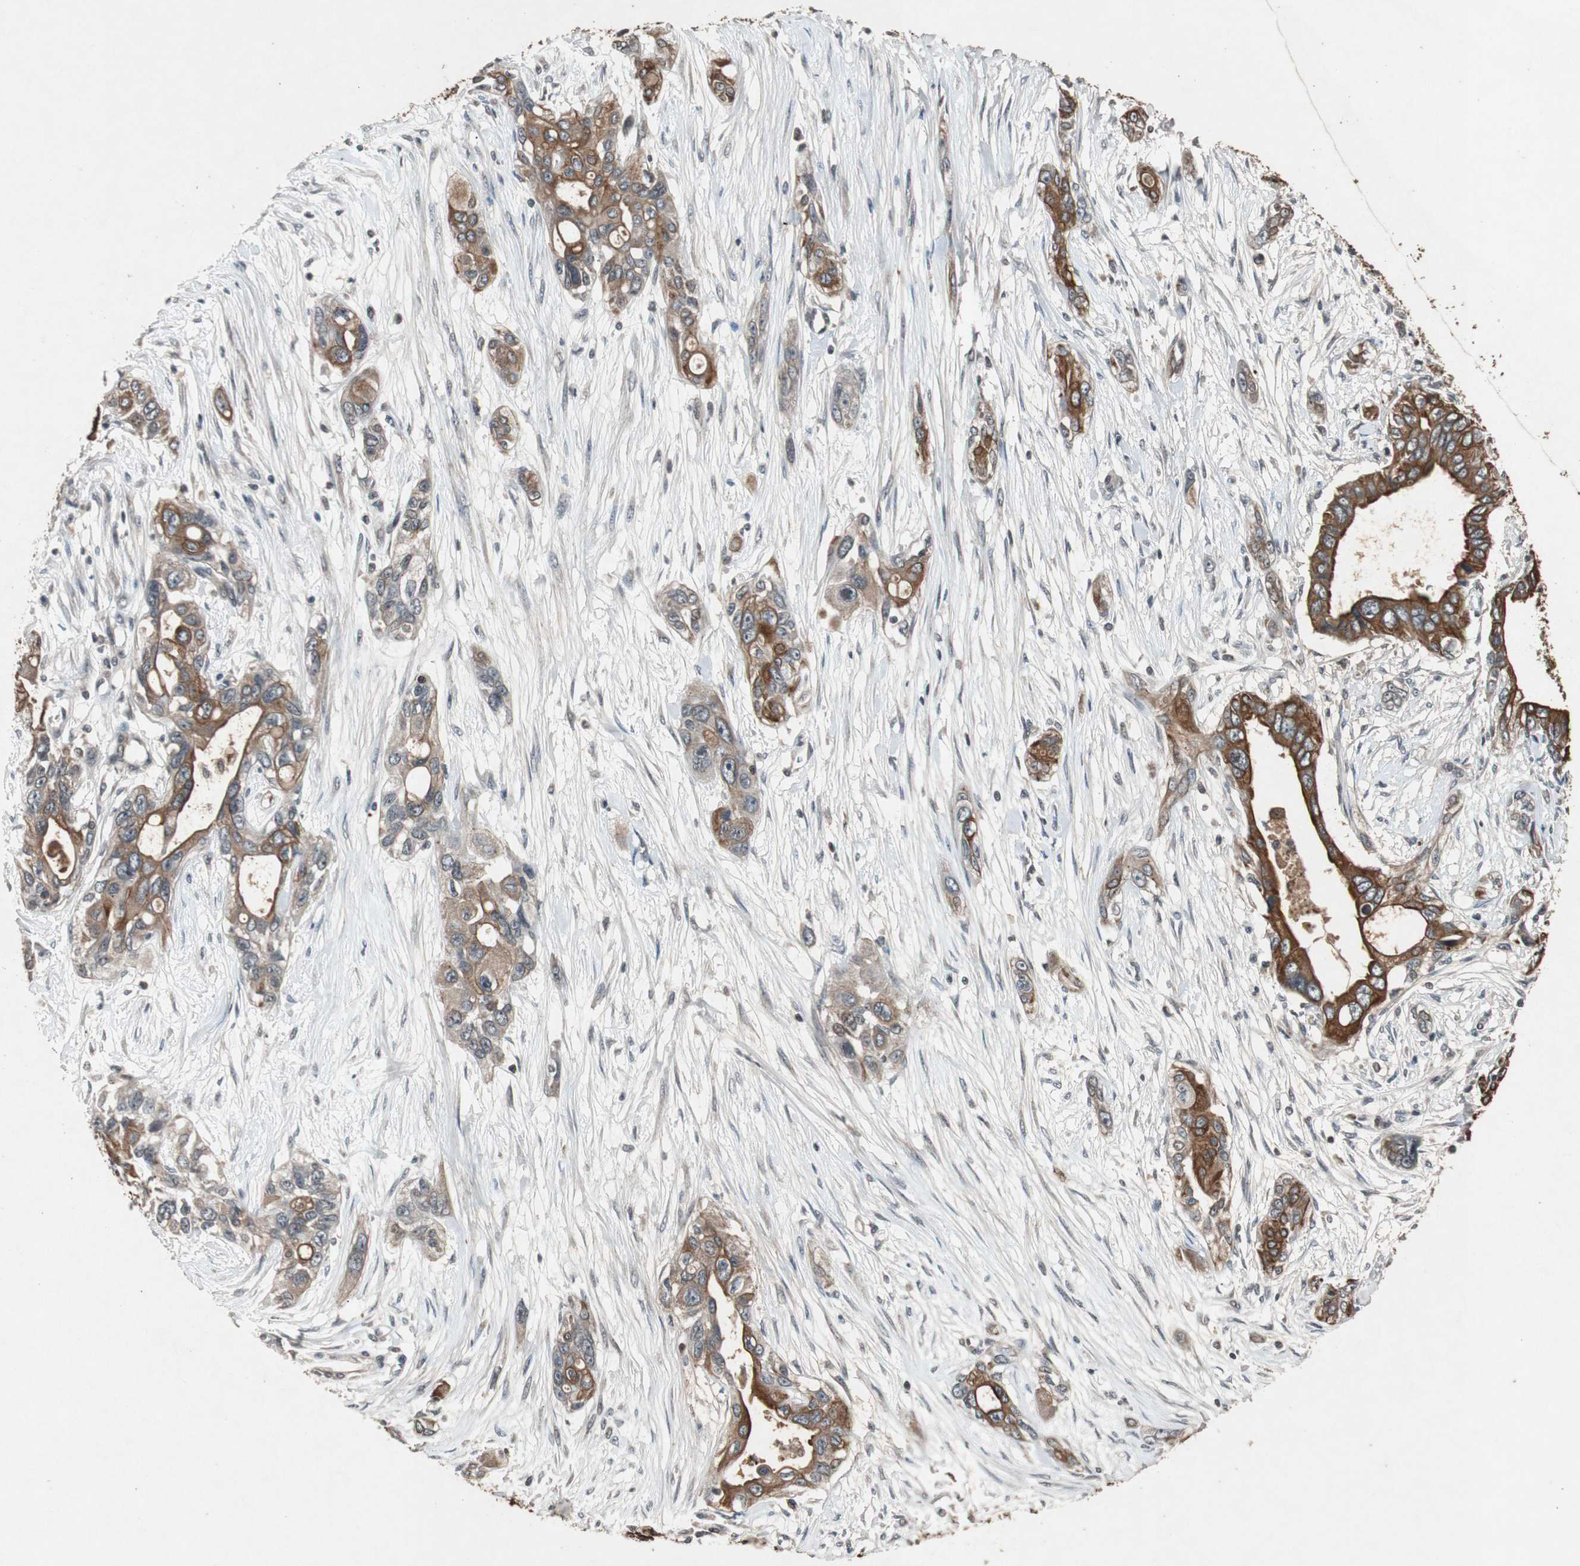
{"staining": {"intensity": "strong", "quantity": ">75%", "location": "cytoplasmic/membranous"}, "tissue": "pancreatic cancer", "cell_type": "Tumor cells", "image_type": "cancer", "snomed": [{"axis": "morphology", "description": "Adenocarcinoma, NOS"}, {"axis": "topography", "description": "Pancreas"}], "caption": "Pancreatic adenocarcinoma stained with a protein marker reveals strong staining in tumor cells.", "gene": "SLIT2", "patient": {"sex": "female", "age": 60}}